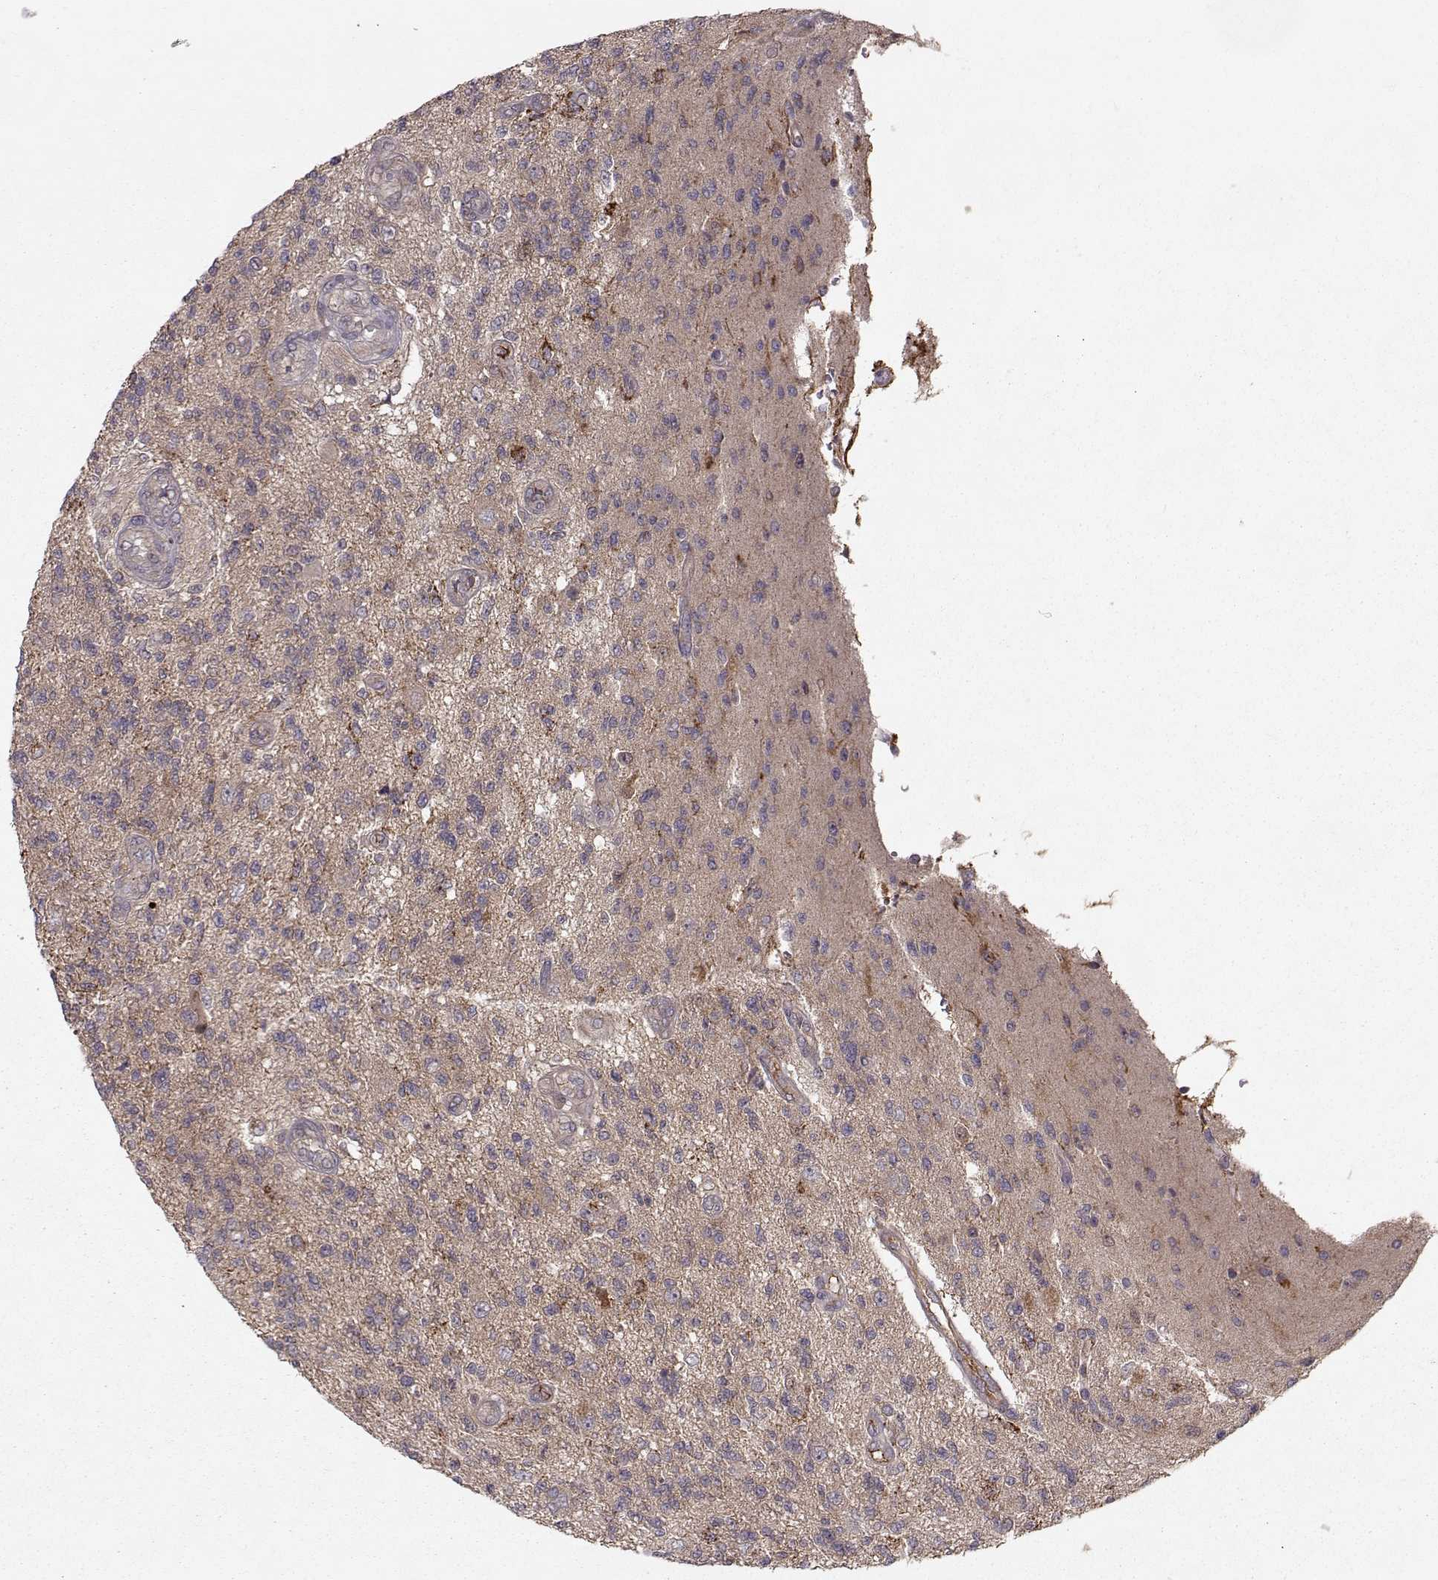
{"staining": {"intensity": "negative", "quantity": "none", "location": "none"}, "tissue": "glioma", "cell_type": "Tumor cells", "image_type": "cancer", "snomed": [{"axis": "morphology", "description": "Glioma, malignant, High grade"}, {"axis": "topography", "description": "Brain"}], "caption": "High power microscopy photomicrograph of an IHC histopathology image of glioma, revealing no significant staining in tumor cells.", "gene": "WNT6", "patient": {"sex": "male", "age": 56}}